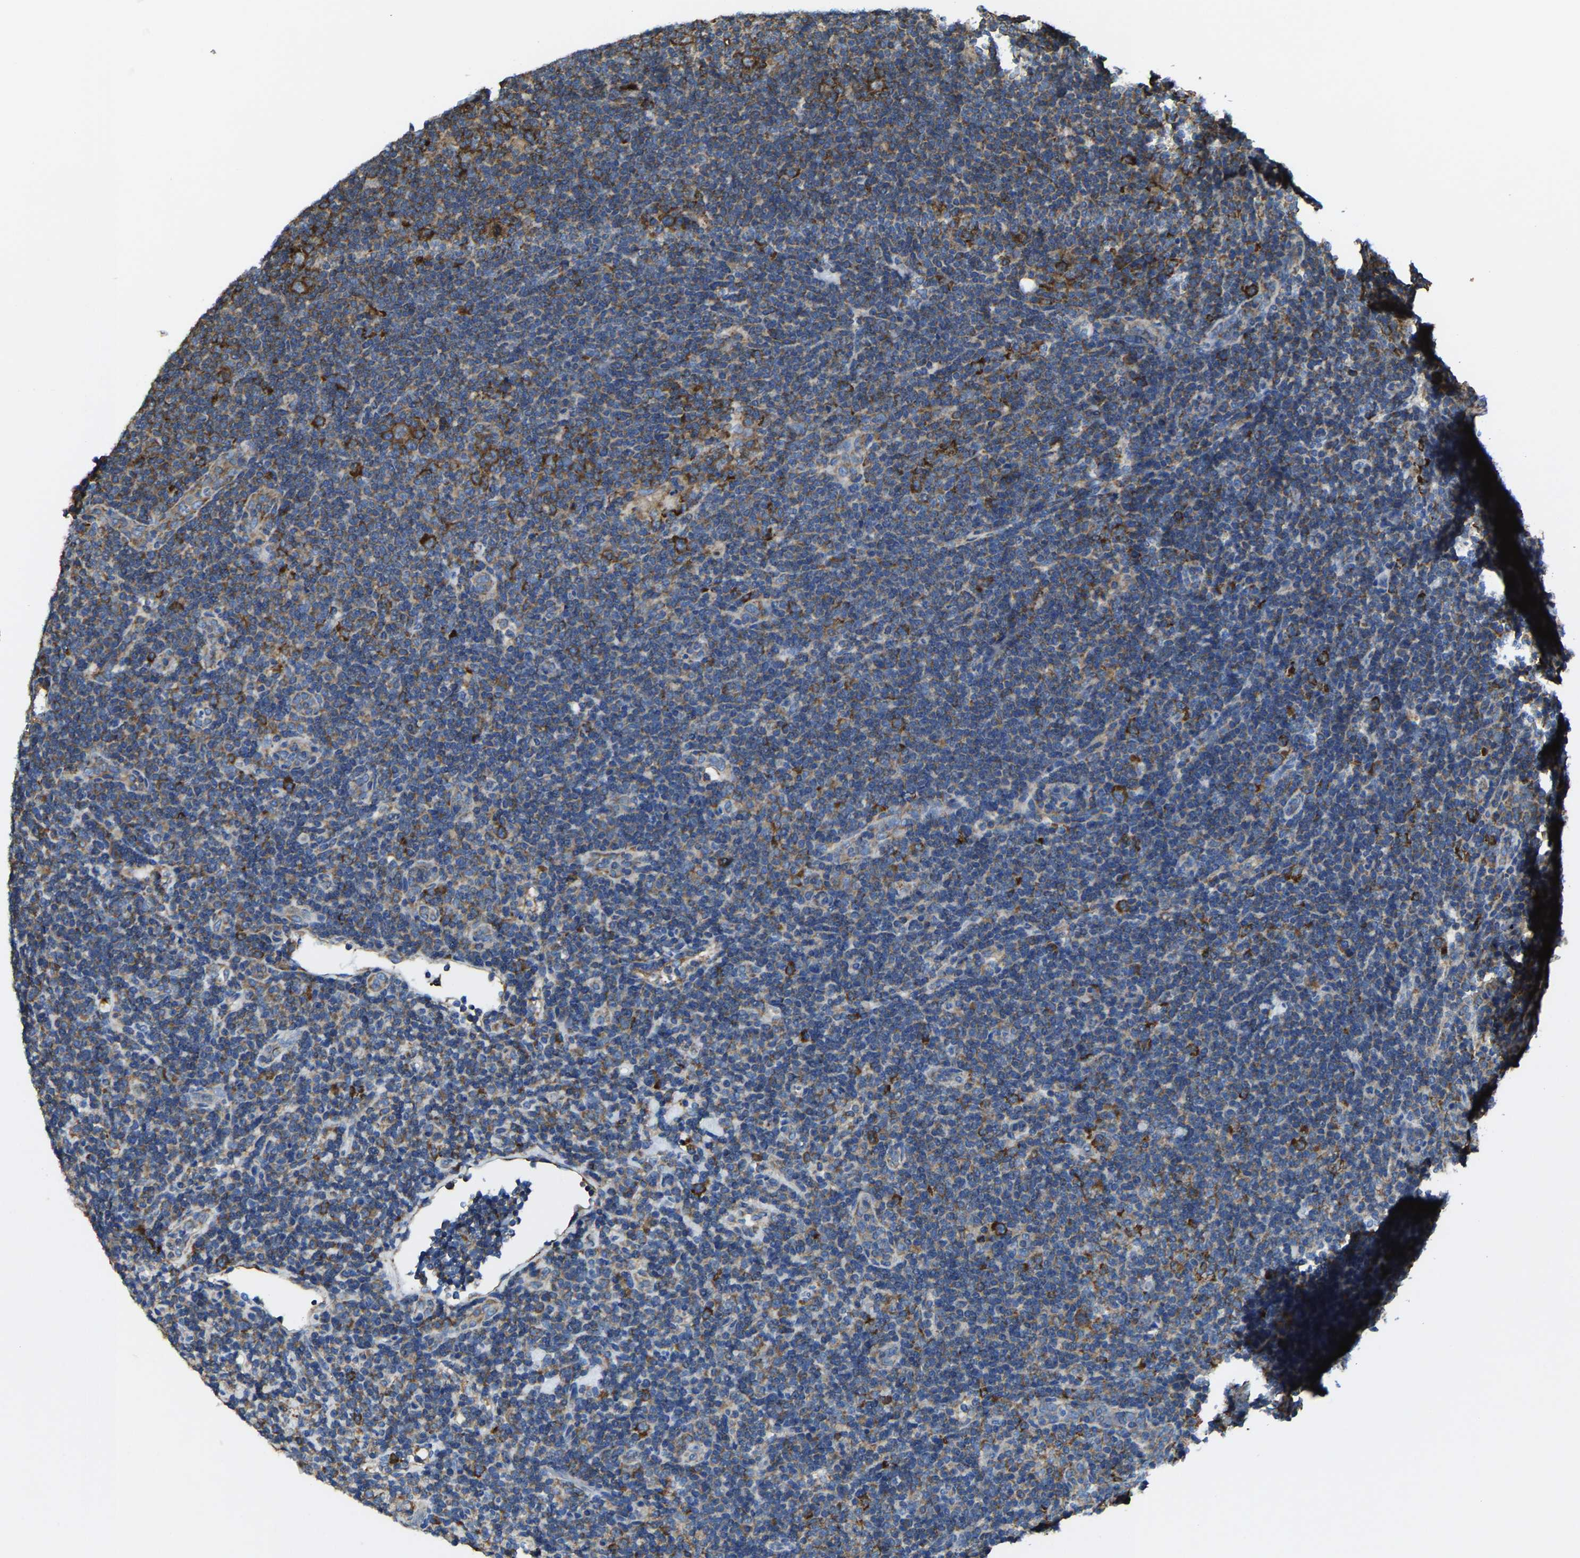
{"staining": {"intensity": "moderate", "quantity": "25%-75%", "location": "cytoplasmic/membranous"}, "tissue": "lymphoma", "cell_type": "Tumor cells", "image_type": "cancer", "snomed": [{"axis": "morphology", "description": "Hodgkin's disease, NOS"}, {"axis": "topography", "description": "Lymph node"}], "caption": "Hodgkin's disease stained with a brown dye reveals moderate cytoplasmic/membranous positive expression in approximately 25%-75% of tumor cells.", "gene": "G3BP2", "patient": {"sex": "female", "age": 57}}